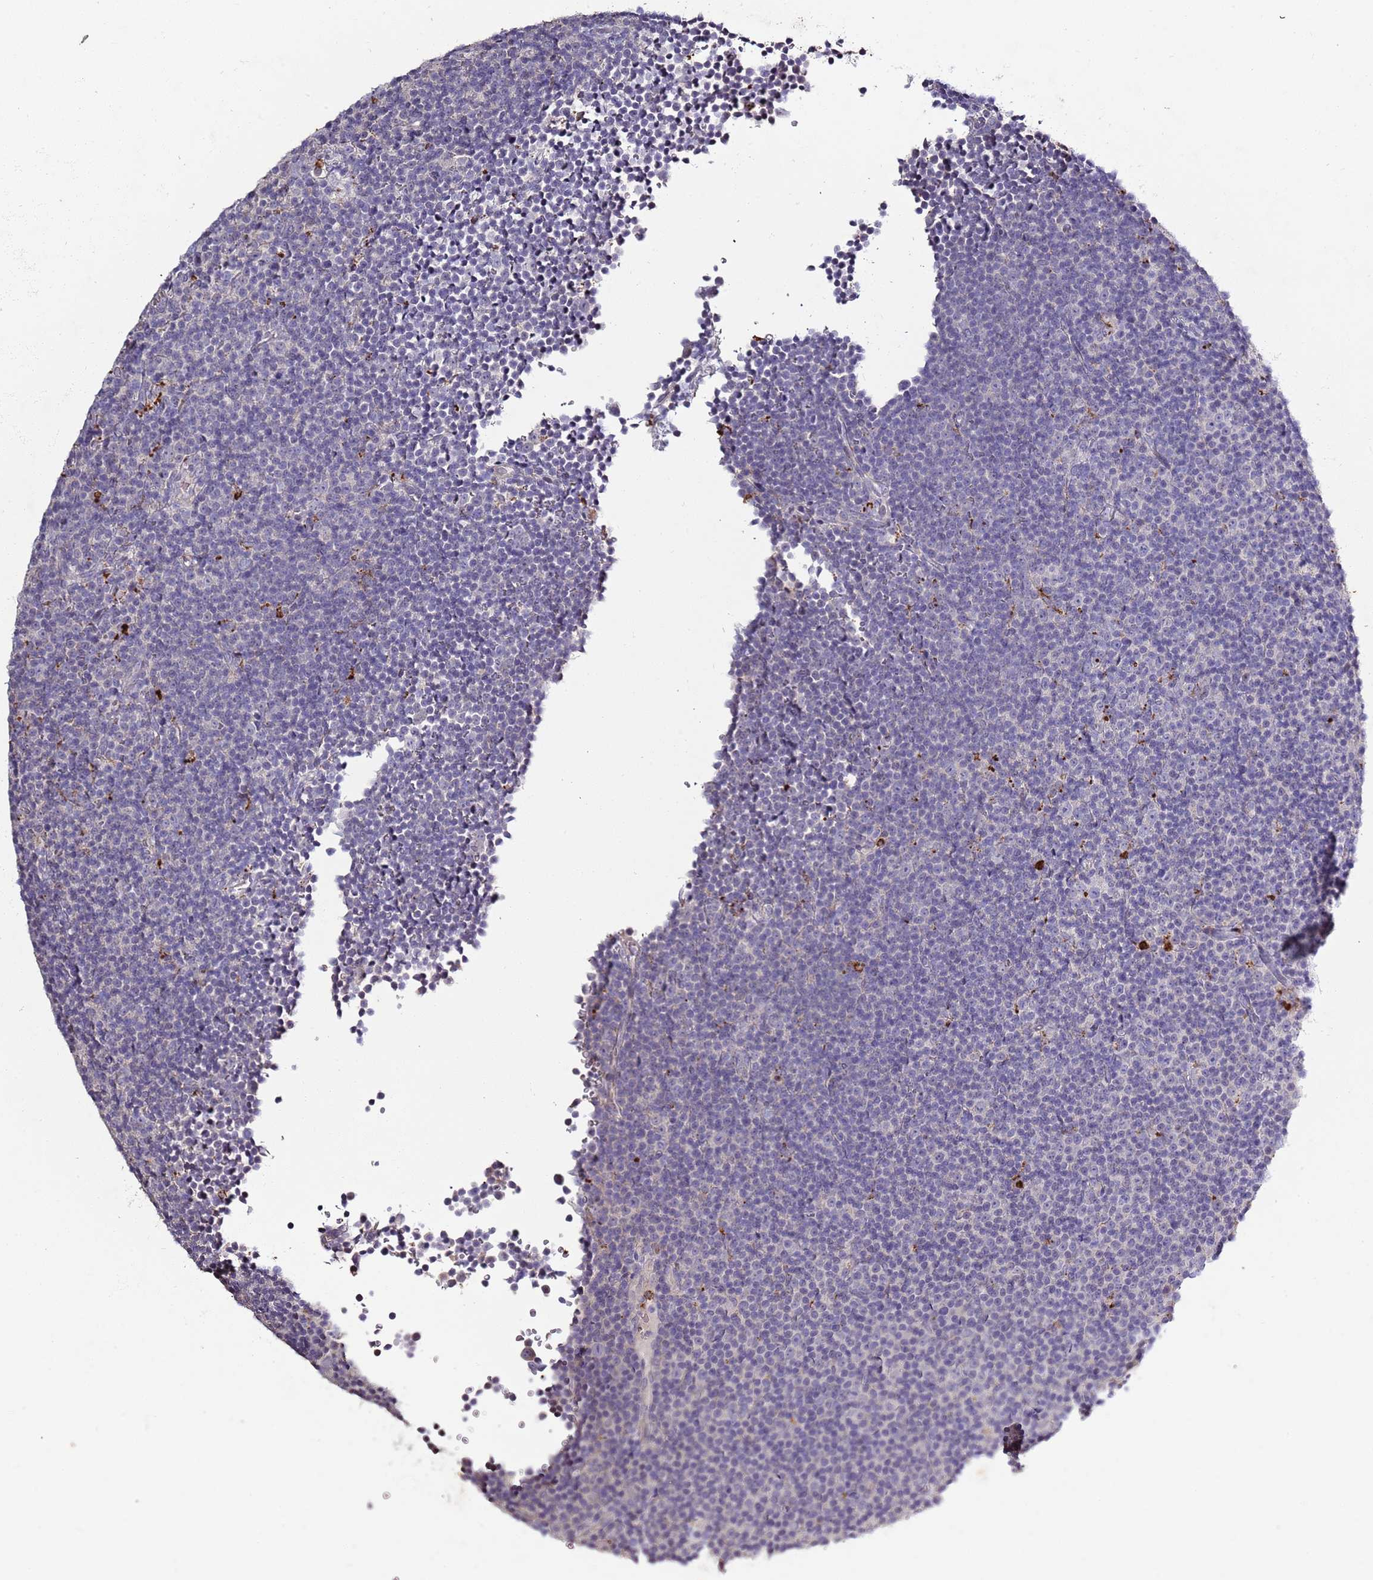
{"staining": {"intensity": "negative", "quantity": "none", "location": "none"}, "tissue": "lymphoma", "cell_type": "Tumor cells", "image_type": "cancer", "snomed": [{"axis": "morphology", "description": "Malignant lymphoma, non-Hodgkin's type, Low grade"}, {"axis": "topography", "description": "Lymph node"}], "caption": "This is an IHC histopathology image of human lymphoma. There is no positivity in tumor cells.", "gene": "P2RY13", "patient": {"sex": "female", "age": 67}}